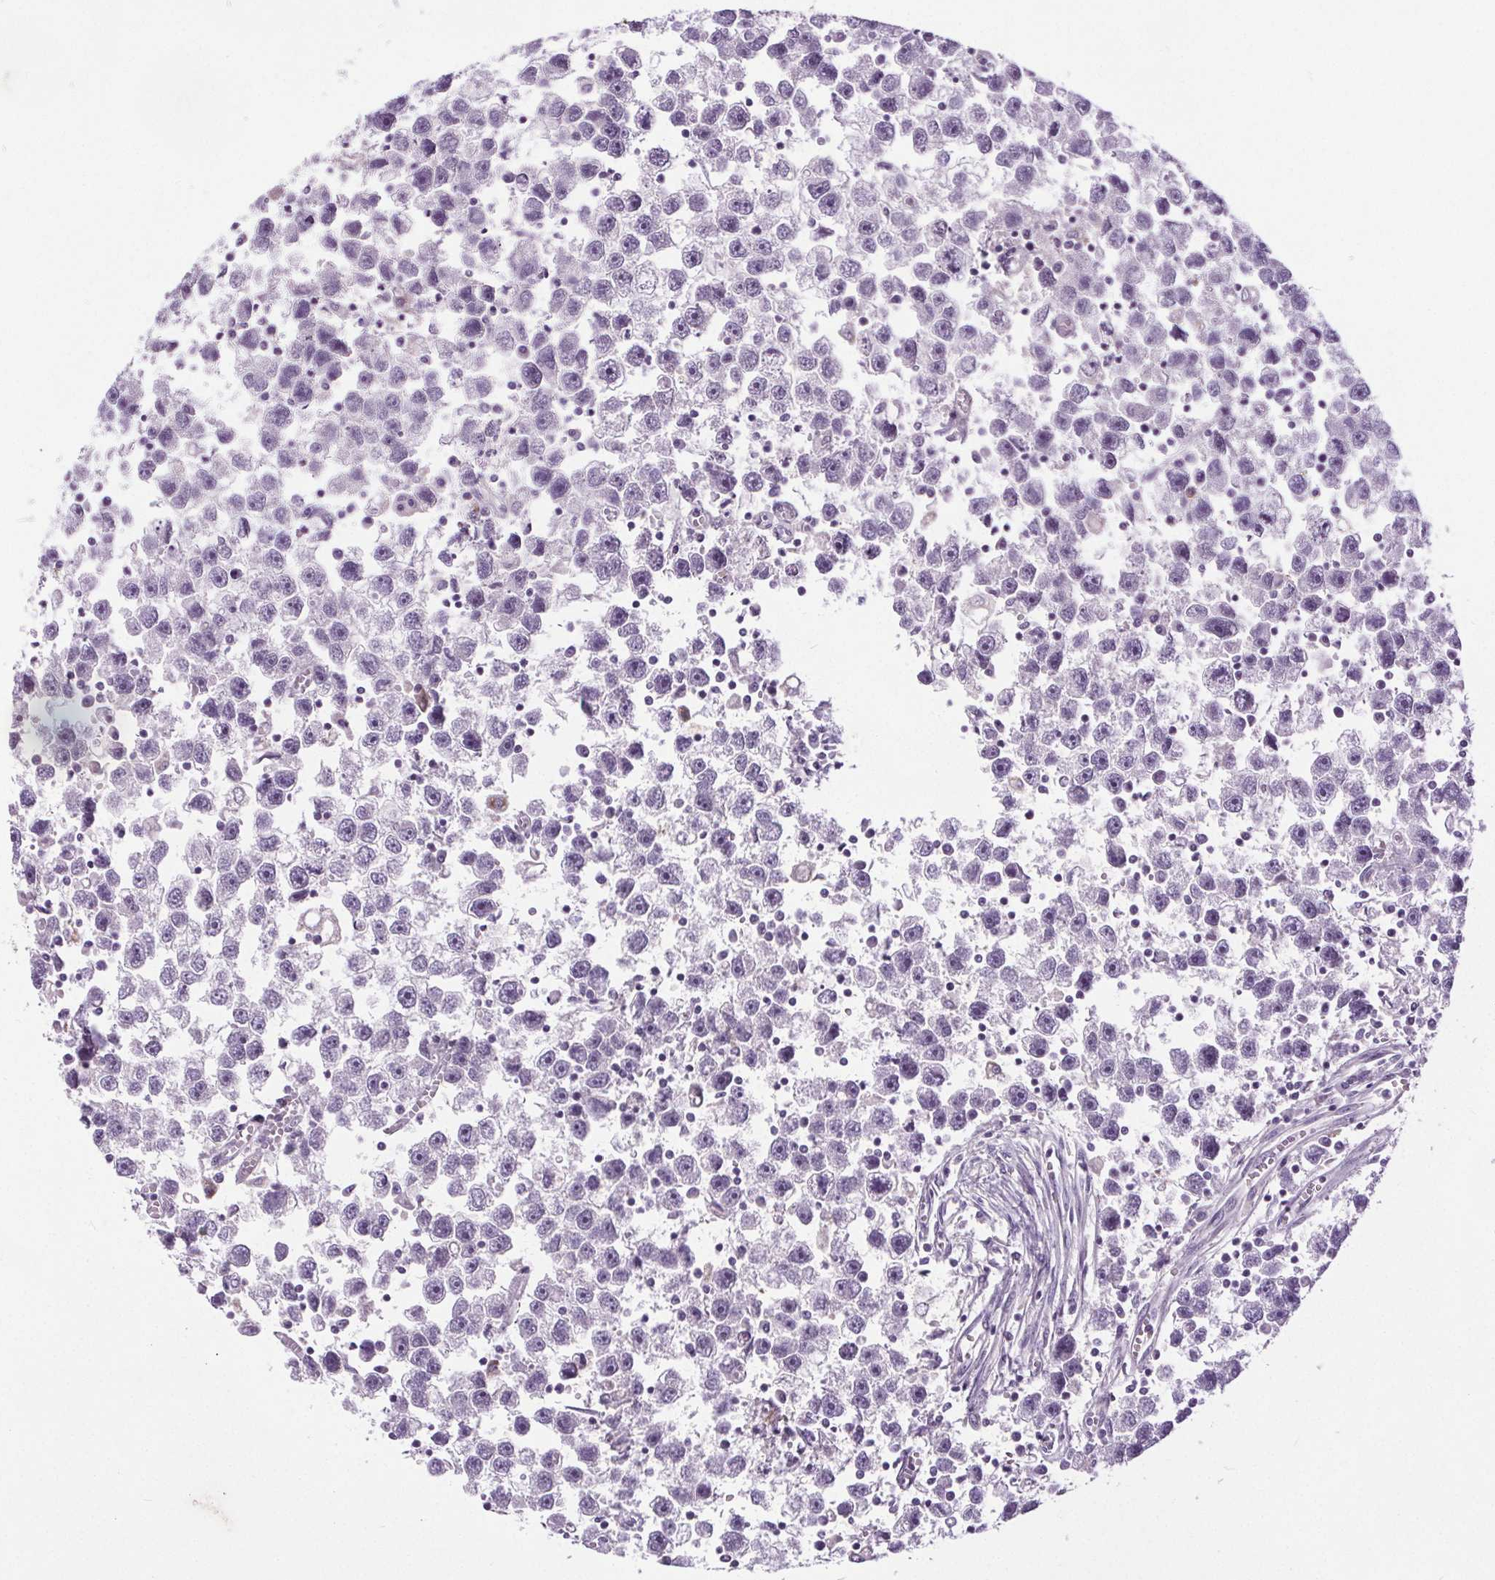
{"staining": {"intensity": "negative", "quantity": "none", "location": "none"}, "tissue": "testis cancer", "cell_type": "Tumor cells", "image_type": "cancer", "snomed": [{"axis": "morphology", "description": "Seminoma, NOS"}, {"axis": "topography", "description": "Testis"}], "caption": "Human seminoma (testis) stained for a protein using immunohistochemistry (IHC) exhibits no expression in tumor cells.", "gene": "GPIHBP1", "patient": {"sex": "male", "age": 30}}